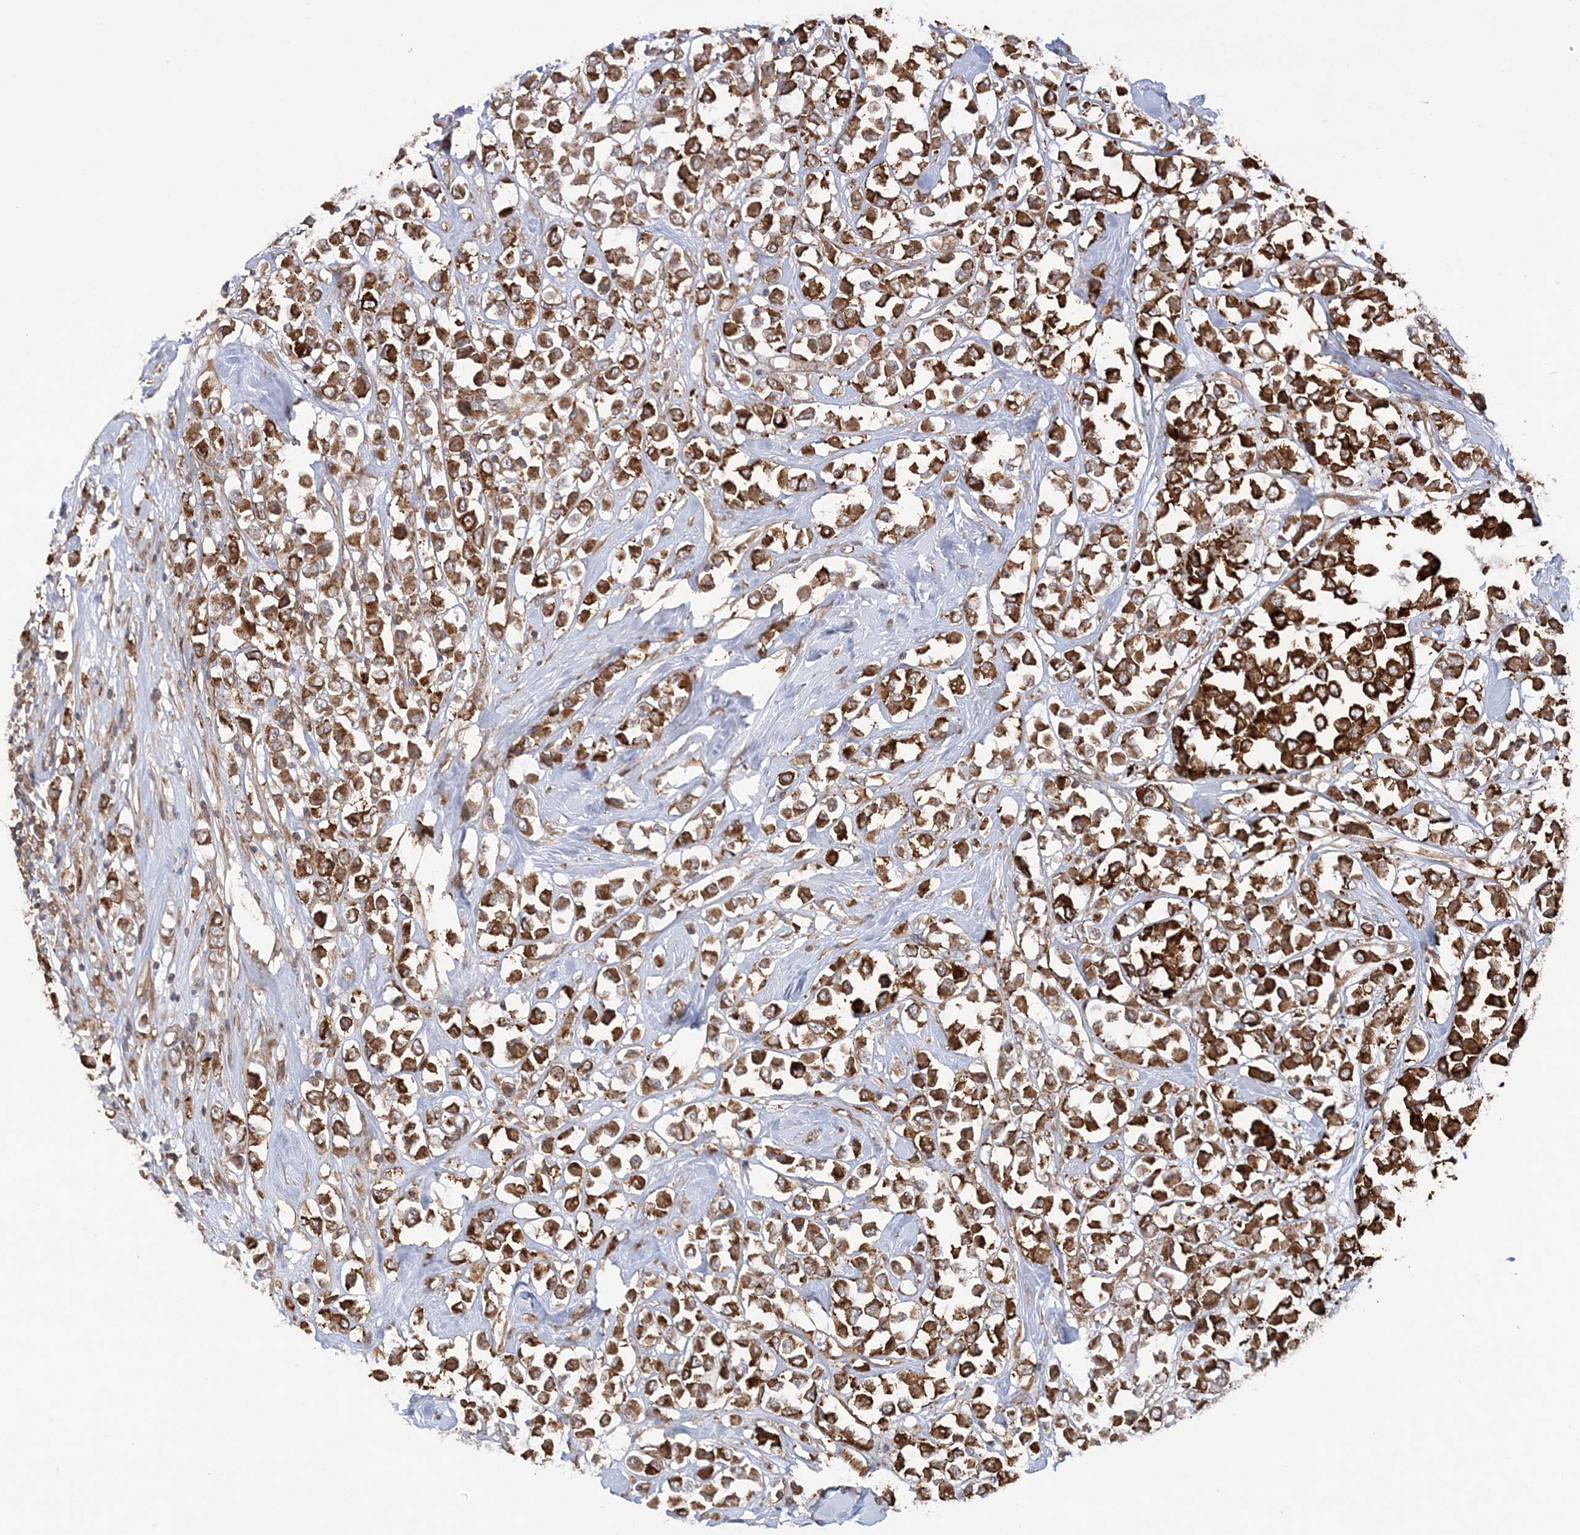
{"staining": {"intensity": "strong", "quantity": ">75%", "location": "cytoplasmic/membranous"}, "tissue": "breast cancer", "cell_type": "Tumor cells", "image_type": "cancer", "snomed": [{"axis": "morphology", "description": "Duct carcinoma"}, {"axis": "topography", "description": "Breast"}], "caption": "DAB (3,3'-diaminobenzidine) immunohistochemical staining of breast cancer reveals strong cytoplasmic/membranous protein staining in about >75% of tumor cells. (Brightfield microscopy of DAB IHC at high magnification).", "gene": "ZNF821", "patient": {"sex": "female", "age": 61}}